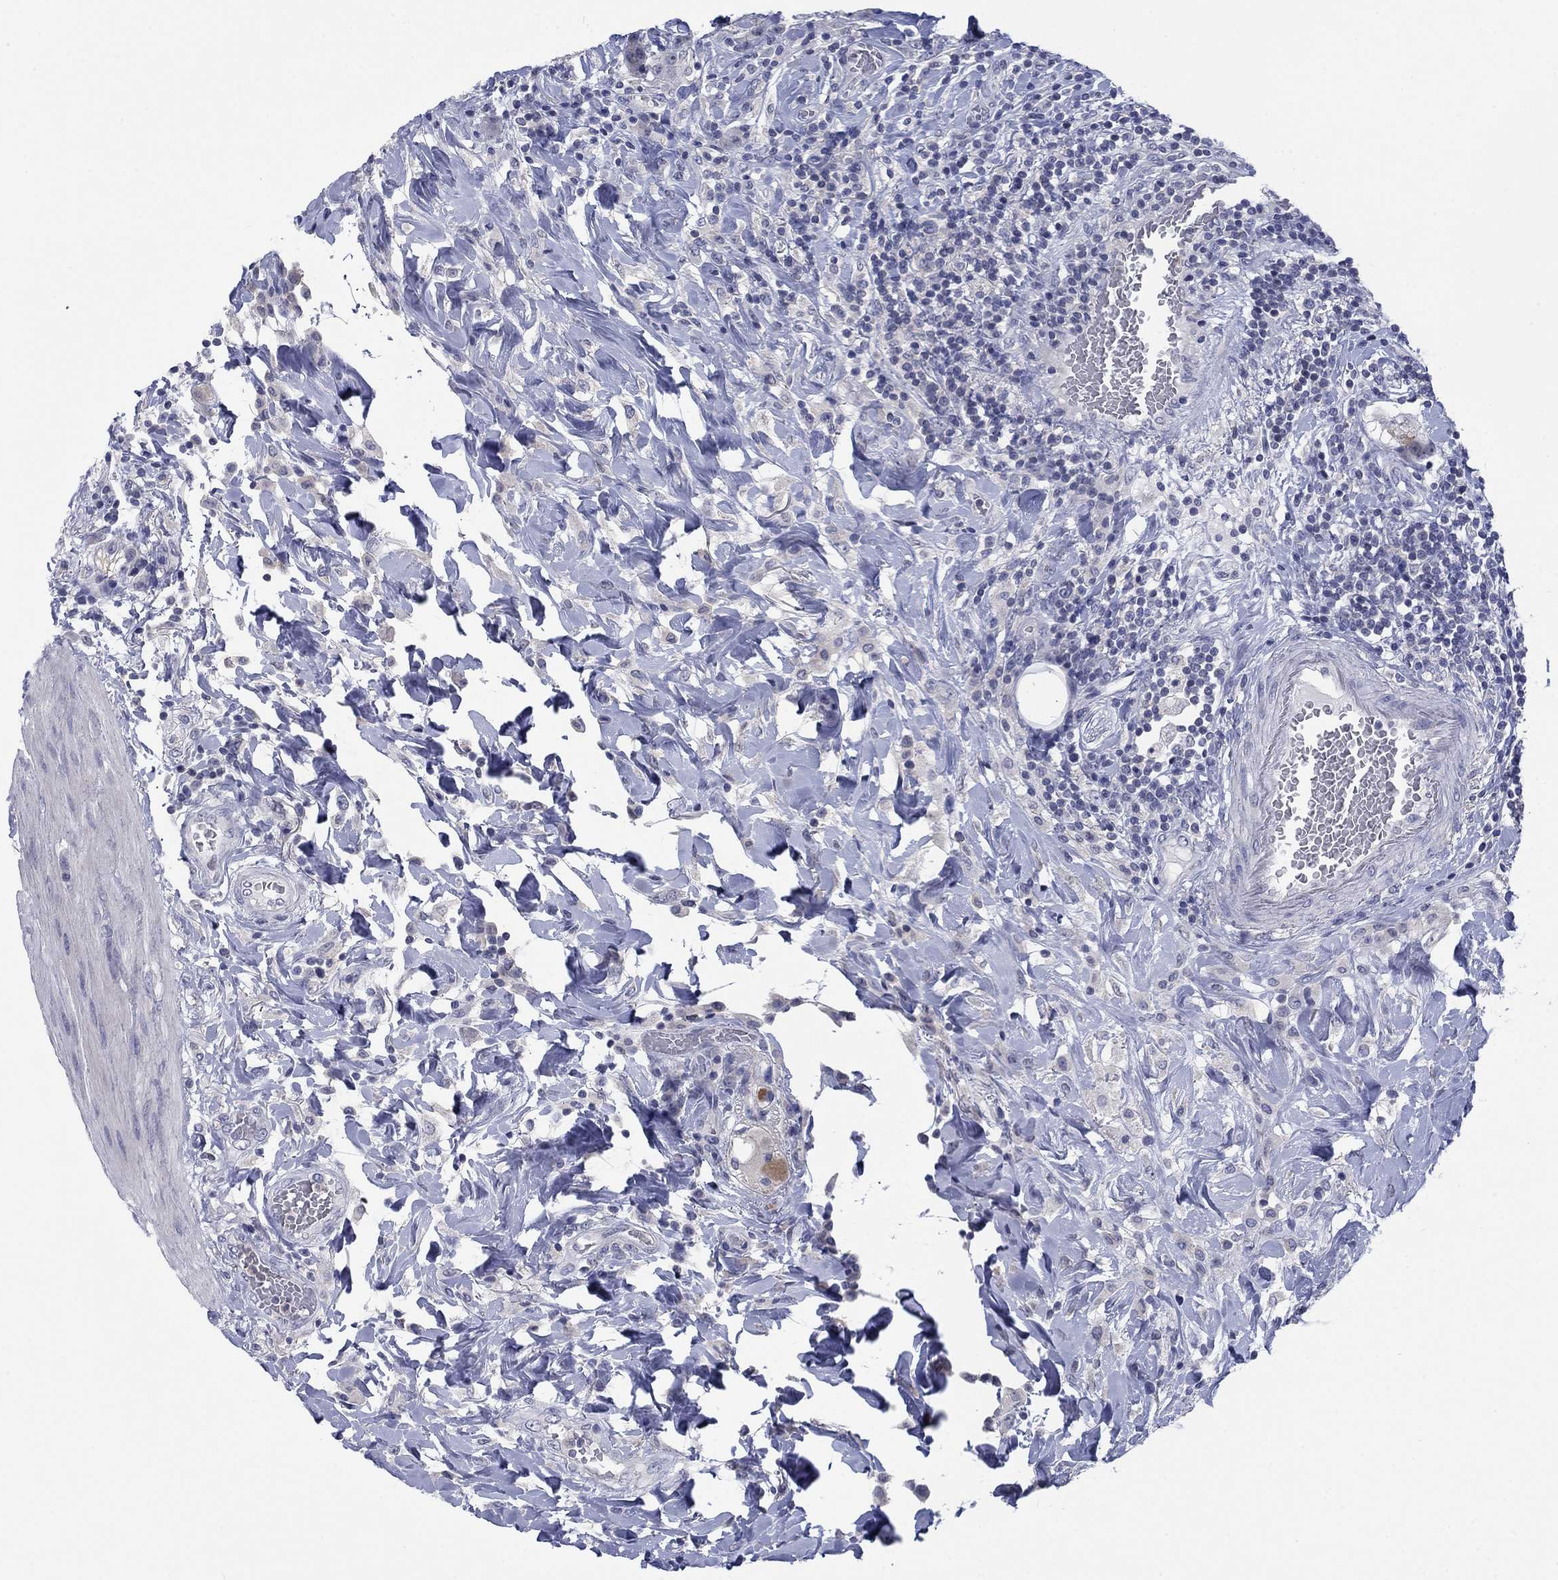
{"staining": {"intensity": "negative", "quantity": "none", "location": "none"}, "tissue": "colorectal cancer", "cell_type": "Tumor cells", "image_type": "cancer", "snomed": [{"axis": "morphology", "description": "Adenocarcinoma, NOS"}, {"axis": "topography", "description": "Colon"}], "caption": "Human colorectal cancer (adenocarcinoma) stained for a protein using immunohistochemistry exhibits no positivity in tumor cells.", "gene": "FER1L6", "patient": {"sex": "female", "age": 69}}